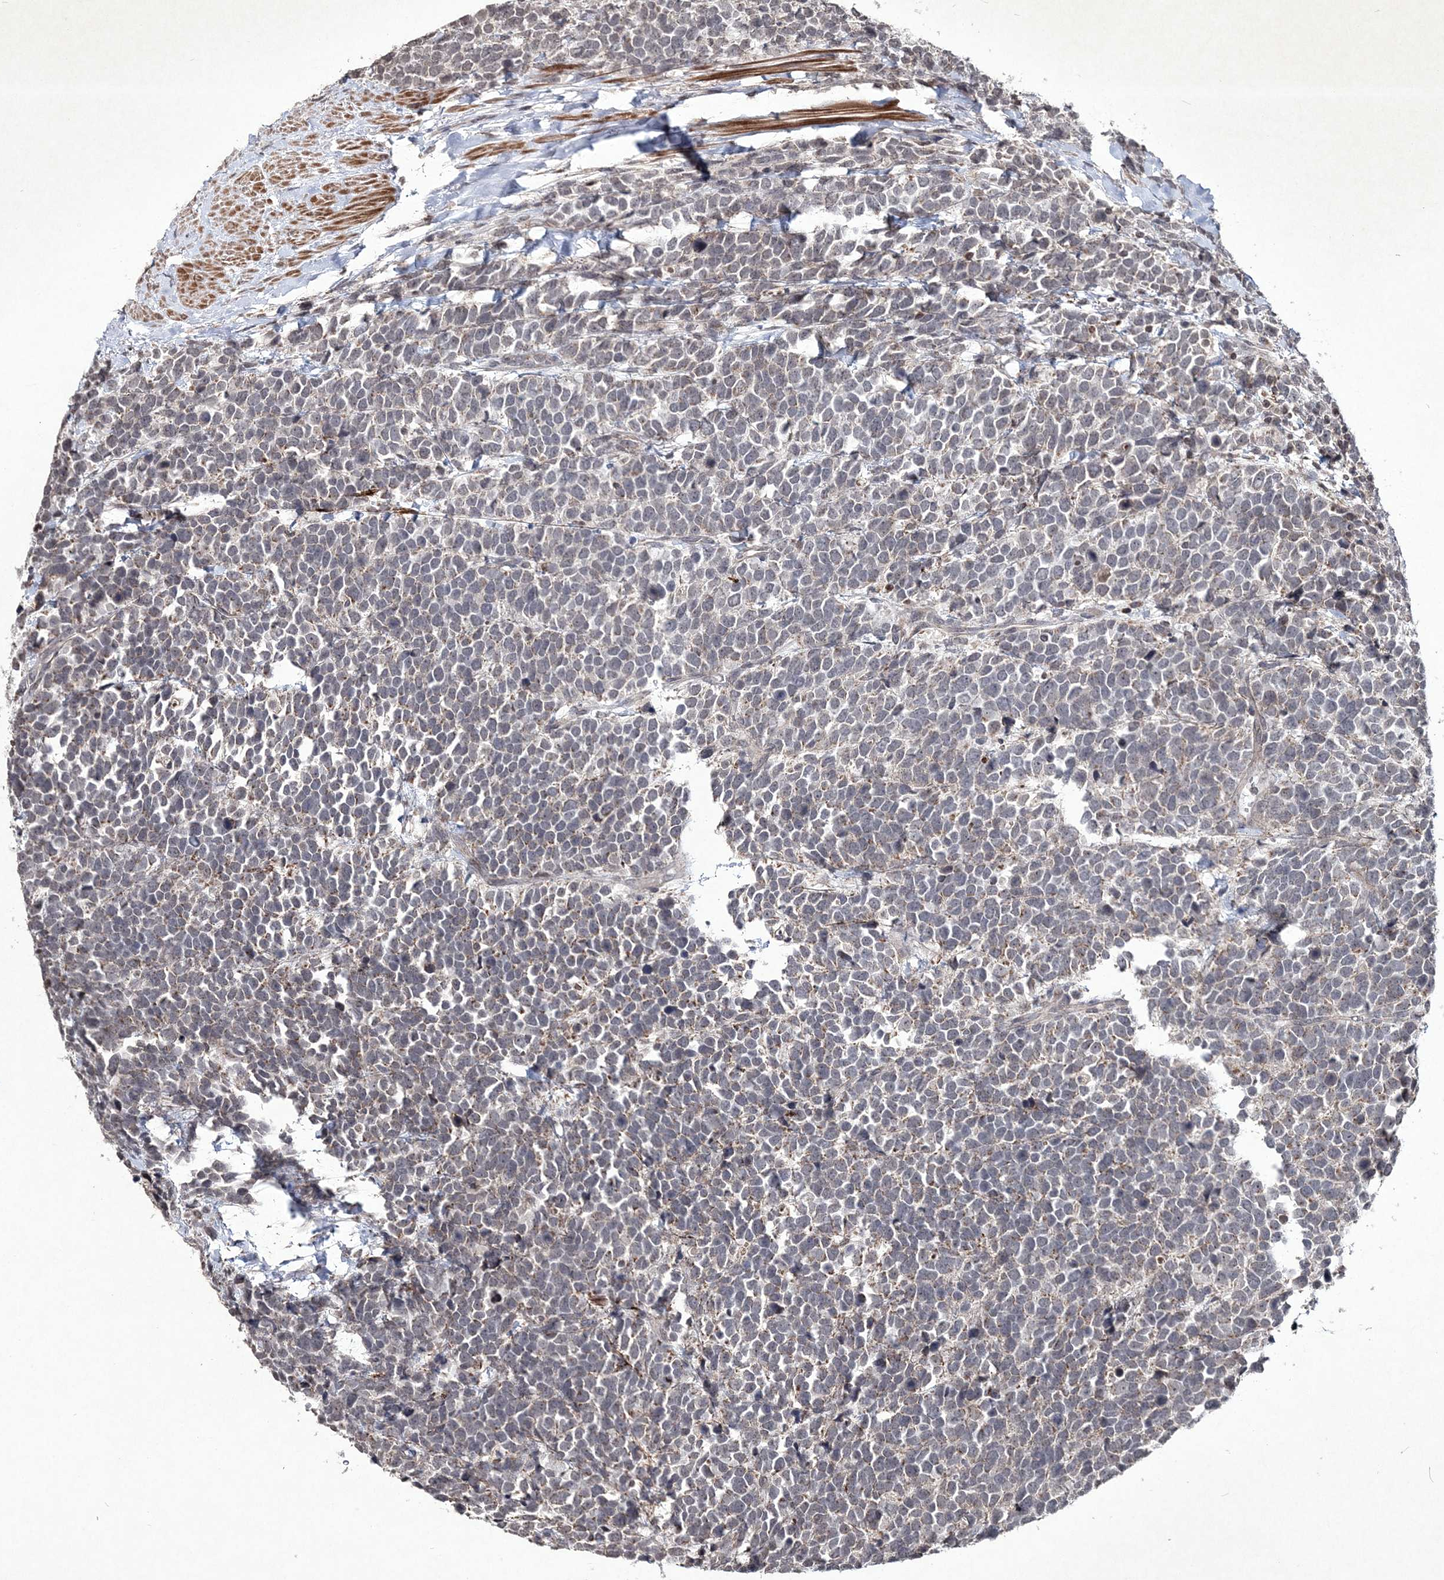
{"staining": {"intensity": "weak", "quantity": "25%-75%", "location": "cytoplasmic/membranous"}, "tissue": "urothelial cancer", "cell_type": "Tumor cells", "image_type": "cancer", "snomed": [{"axis": "morphology", "description": "Urothelial carcinoma, High grade"}, {"axis": "topography", "description": "Urinary bladder"}], "caption": "IHC micrograph of urothelial cancer stained for a protein (brown), which exhibits low levels of weak cytoplasmic/membranous expression in about 25%-75% of tumor cells.", "gene": "SOWAHB", "patient": {"sex": "female", "age": 82}}